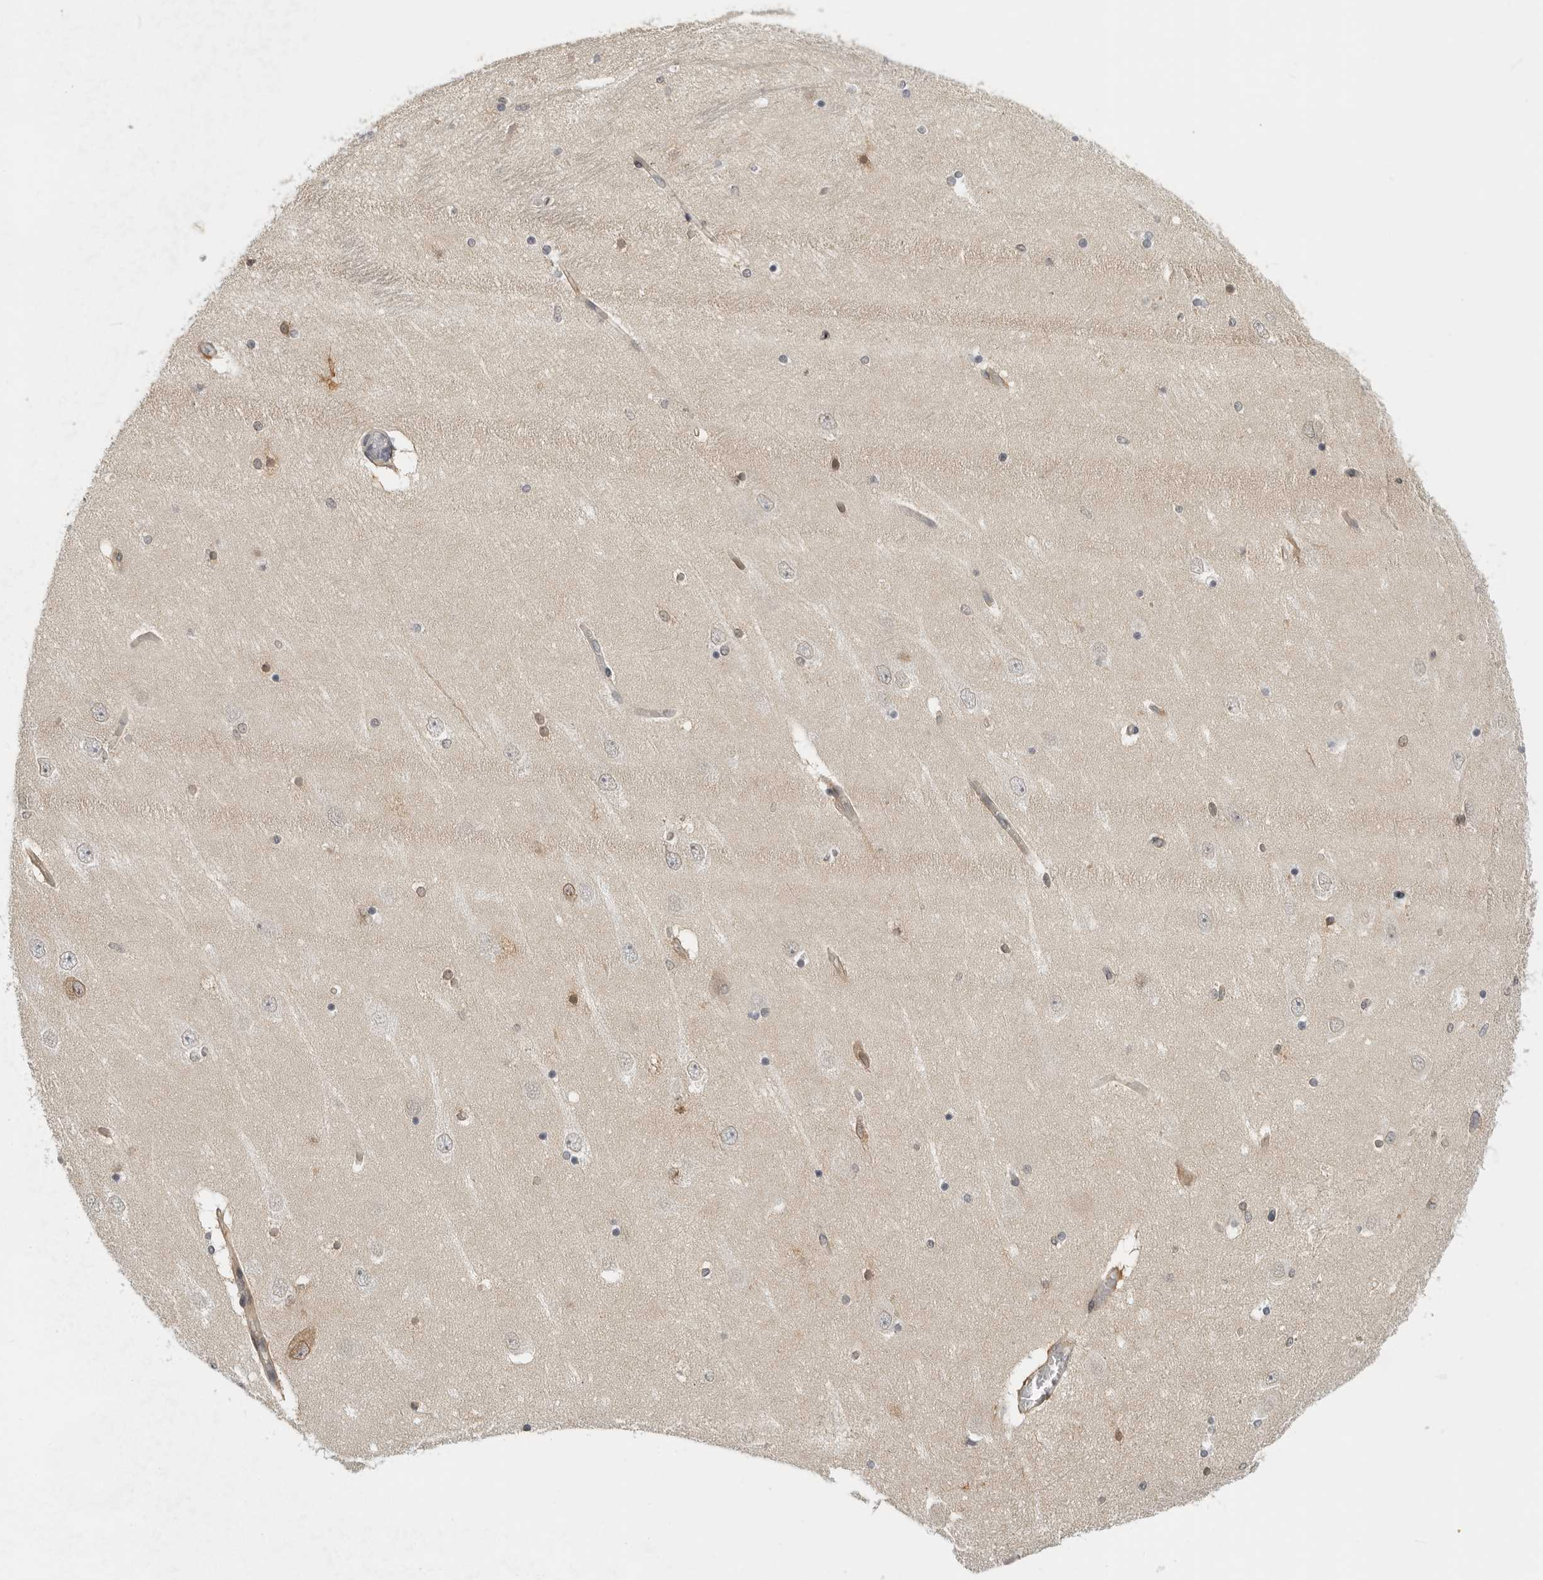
{"staining": {"intensity": "moderate", "quantity": "<25%", "location": "cytoplasmic/membranous"}, "tissue": "hippocampus", "cell_type": "Glial cells", "image_type": "normal", "snomed": [{"axis": "morphology", "description": "Normal tissue, NOS"}, {"axis": "topography", "description": "Hippocampus"}], "caption": "Human hippocampus stained for a protein (brown) exhibits moderate cytoplasmic/membranous positive staining in about <25% of glial cells.", "gene": "CTIF", "patient": {"sex": "female", "age": 54}}